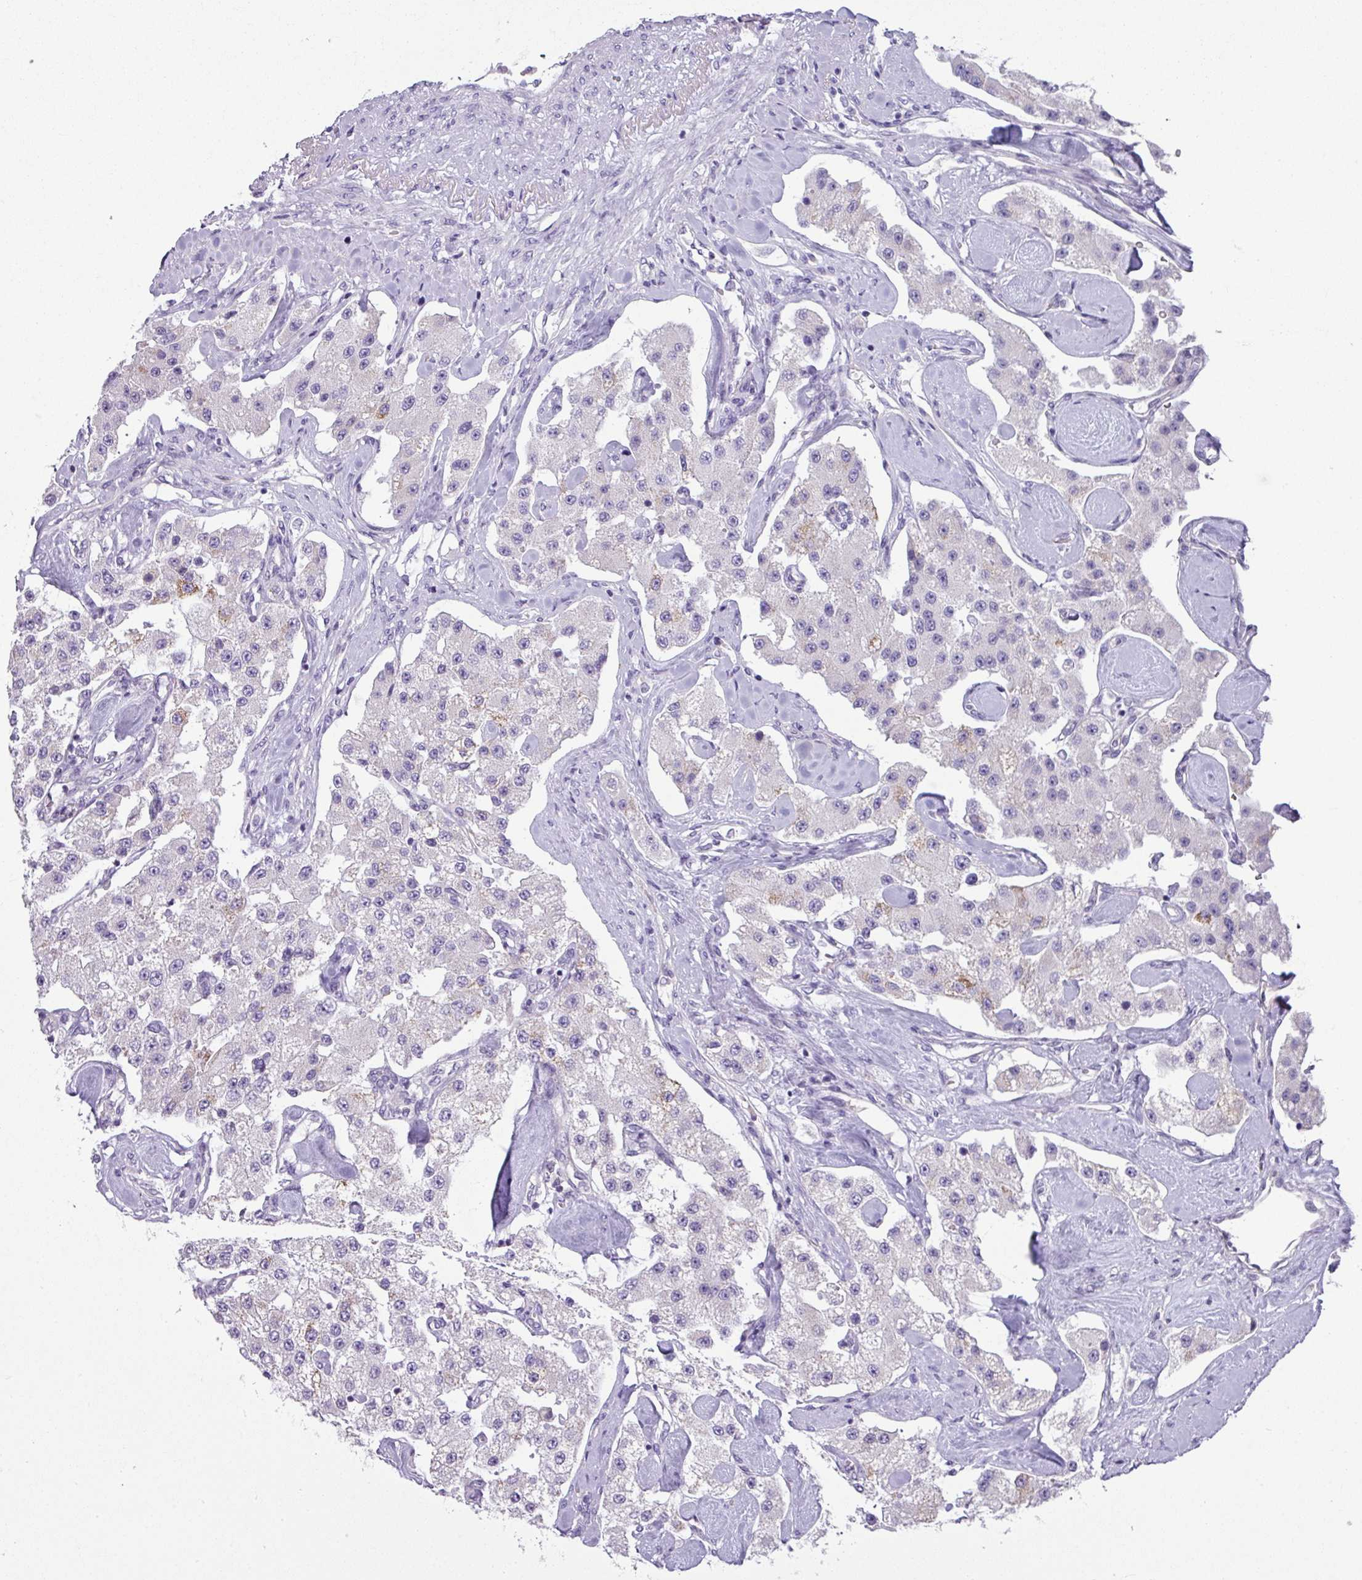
{"staining": {"intensity": "weak", "quantity": "<25%", "location": "cytoplasmic/membranous"}, "tissue": "carcinoid", "cell_type": "Tumor cells", "image_type": "cancer", "snomed": [{"axis": "morphology", "description": "Carcinoid, malignant, NOS"}, {"axis": "topography", "description": "Pancreas"}], "caption": "Immunohistochemical staining of carcinoid (malignant) reveals no significant expression in tumor cells. (DAB (3,3'-diaminobenzidine) IHC, high magnification).", "gene": "STAT5A", "patient": {"sex": "male", "age": 41}}